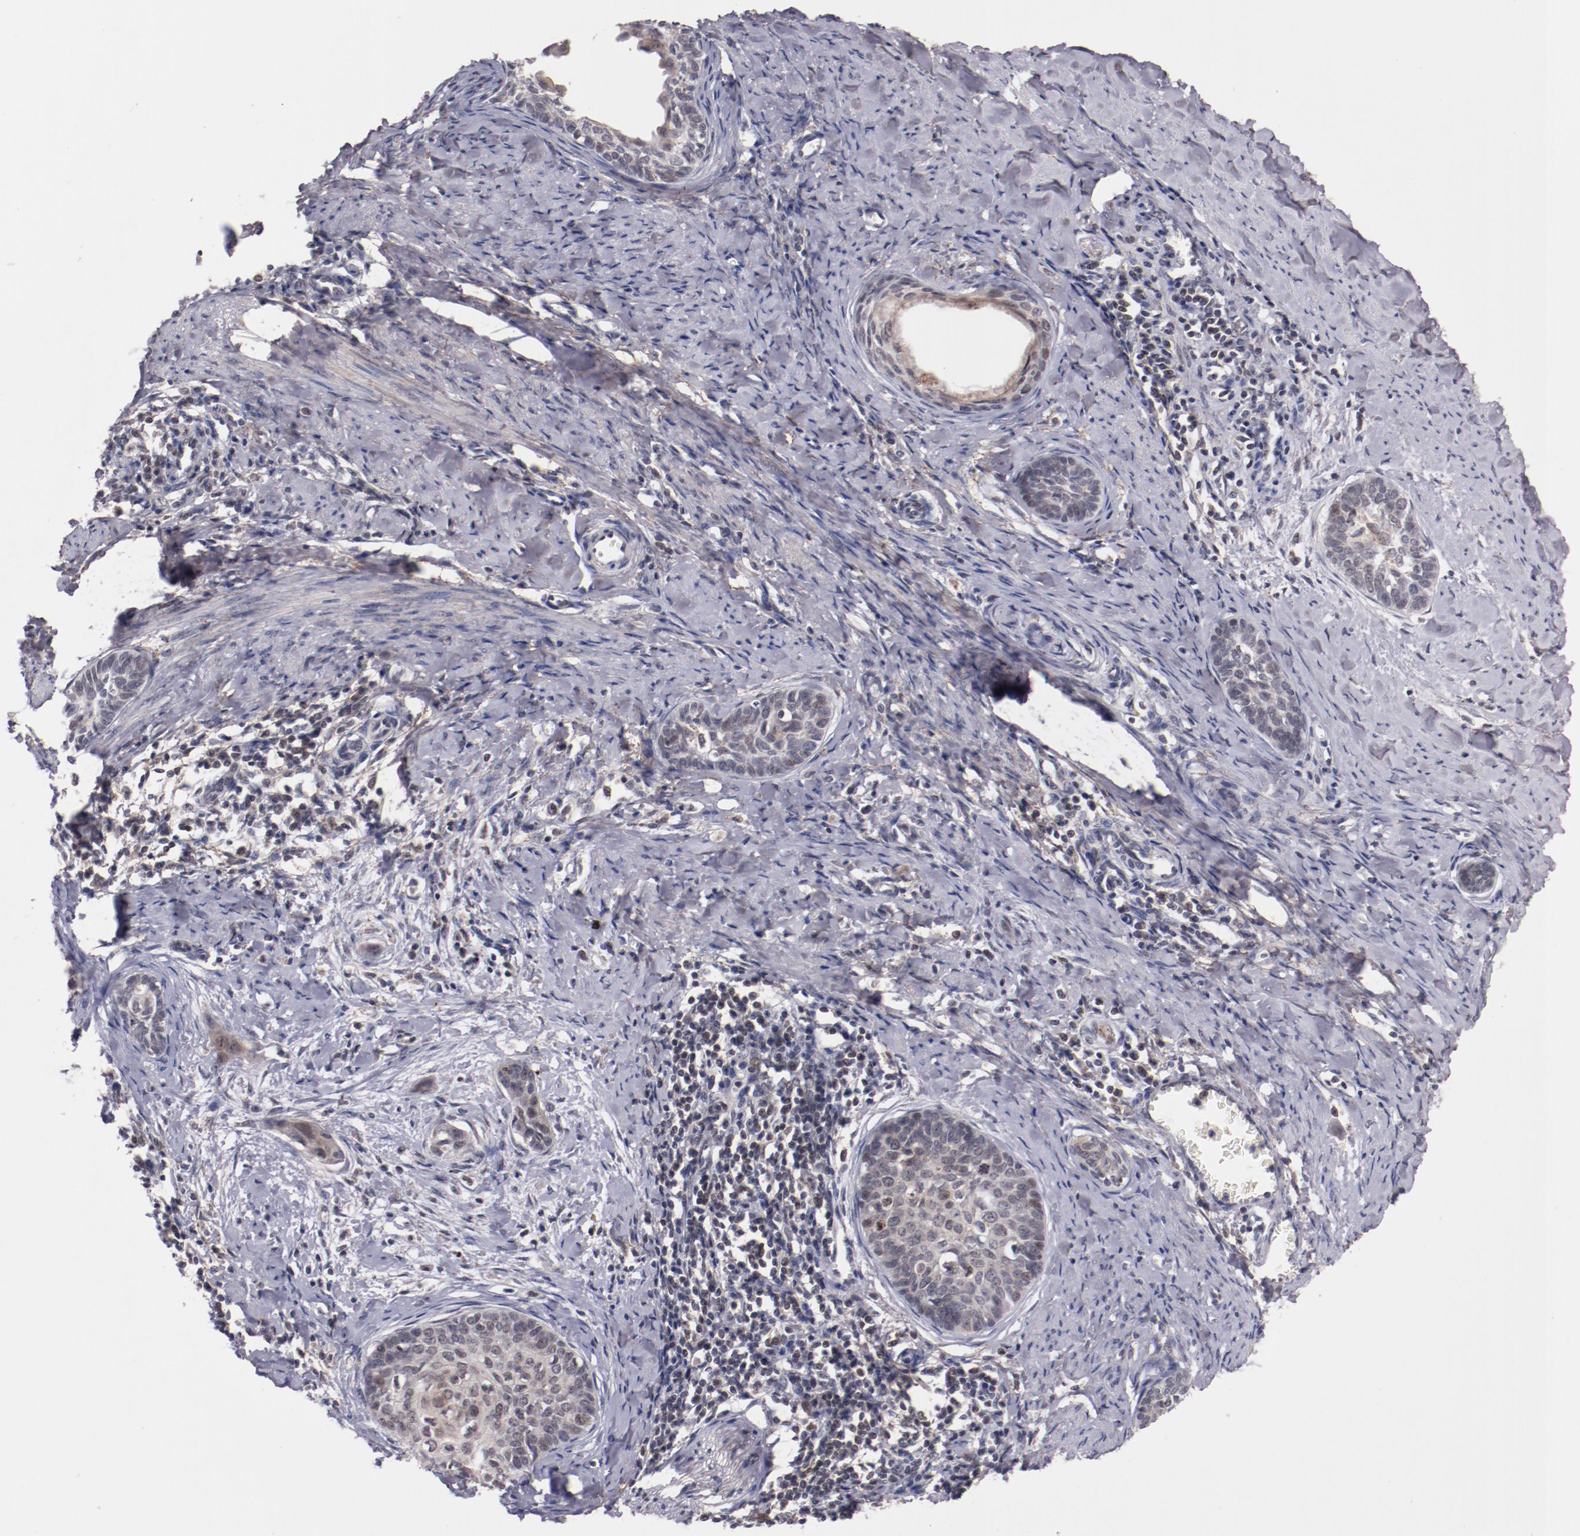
{"staining": {"intensity": "moderate", "quantity": "25%-75%", "location": "cytoplasmic/membranous"}, "tissue": "cervical cancer", "cell_type": "Tumor cells", "image_type": "cancer", "snomed": [{"axis": "morphology", "description": "Squamous cell carcinoma, NOS"}, {"axis": "topography", "description": "Cervix"}], "caption": "IHC of cervical cancer (squamous cell carcinoma) exhibits medium levels of moderate cytoplasmic/membranous positivity in about 25%-75% of tumor cells.", "gene": "SYP", "patient": {"sex": "female", "age": 33}}